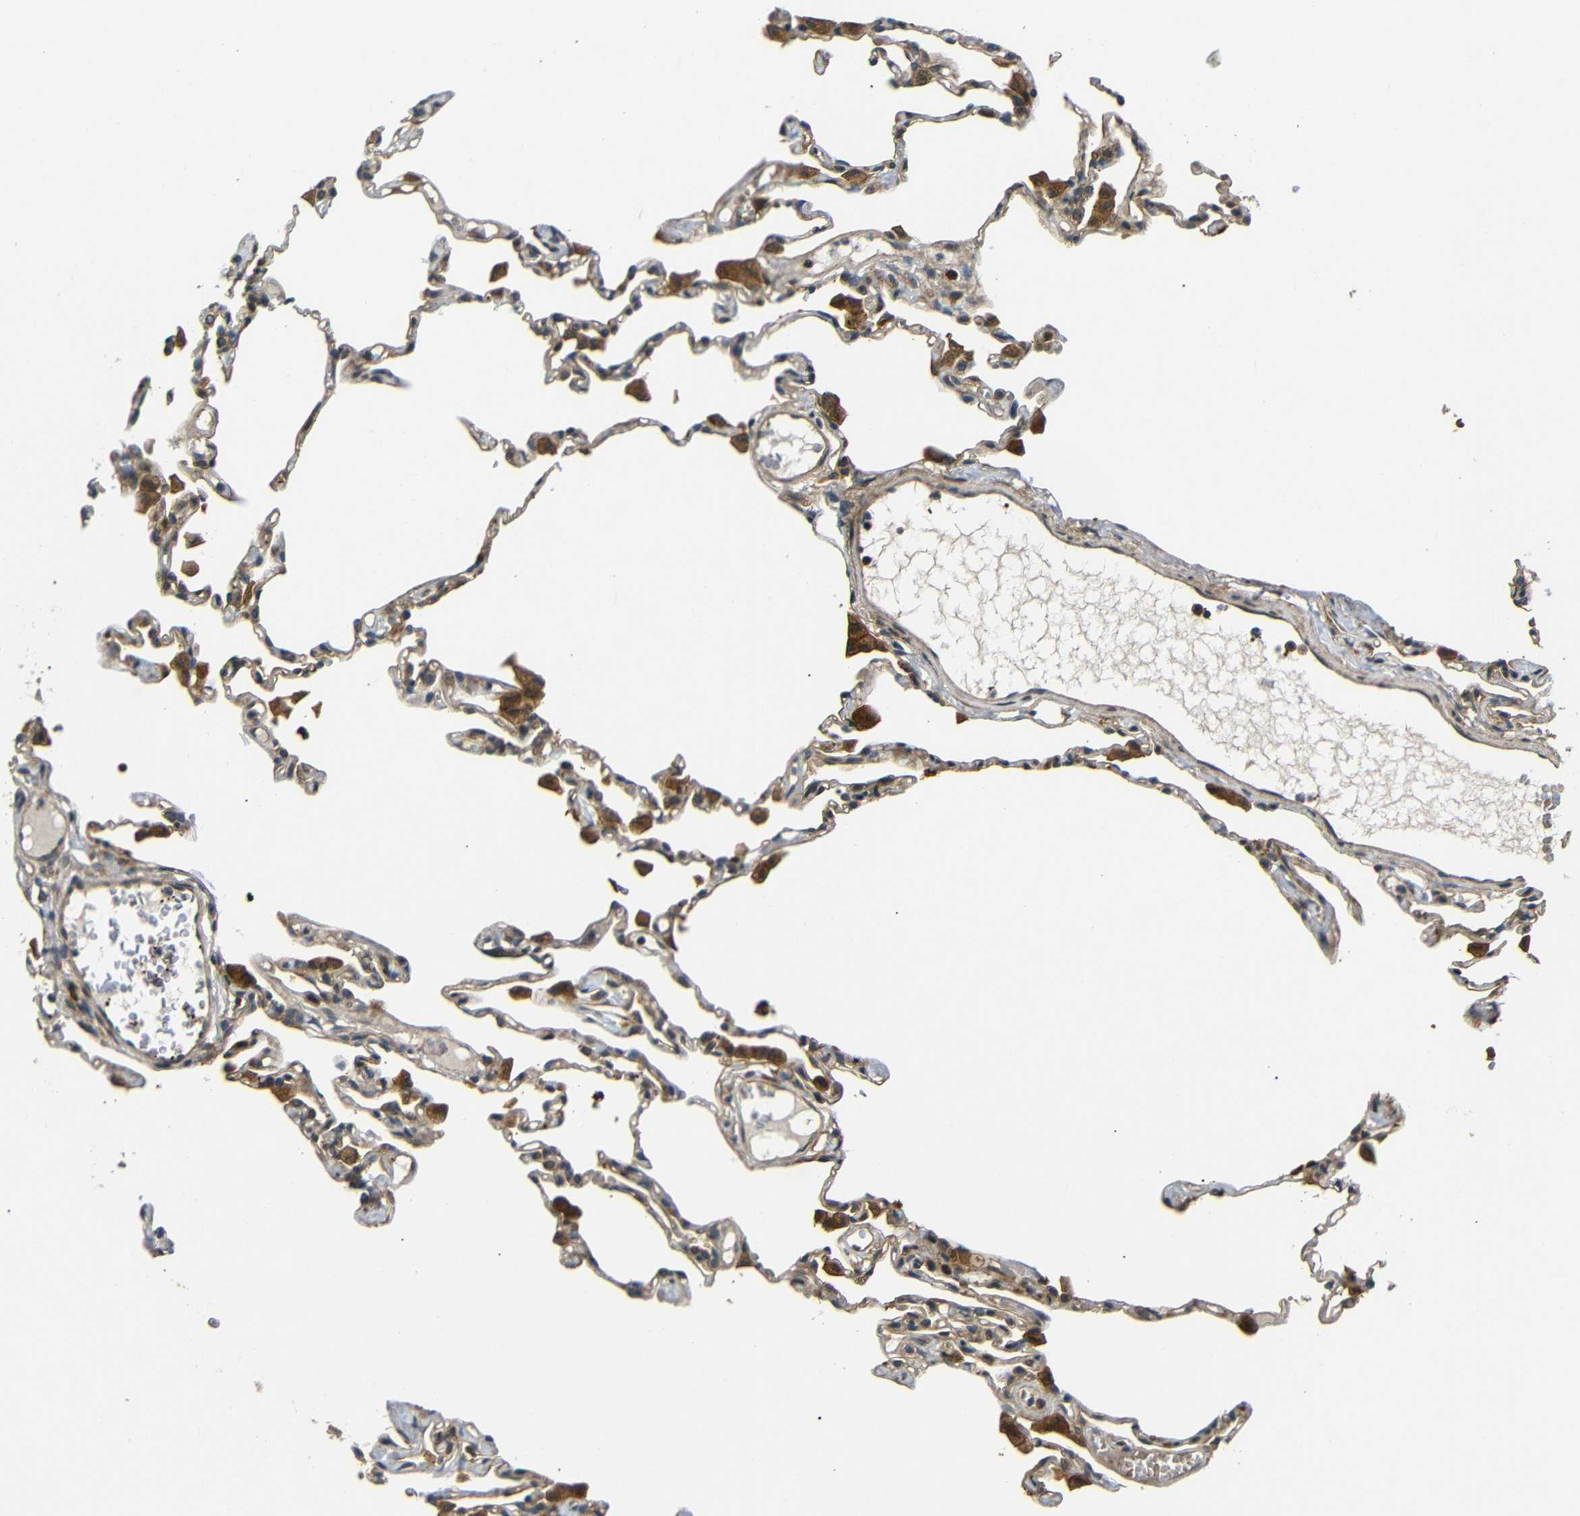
{"staining": {"intensity": "weak", "quantity": ">75%", "location": "cytoplasmic/membranous"}, "tissue": "lung", "cell_type": "Alveolar cells", "image_type": "normal", "snomed": [{"axis": "morphology", "description": "Normal tissue, NOS"}, {"axis": "topography", "description": "Lung"}], "caption": "A micrograph showing weak cytoplasmic/membranous staining in approximately >75% of alveolar cells in normal lung, as visualized by brown immunohistochemical staining.", "gene": "EPHB2", "patient": {"sex": "female", "age": 49}}